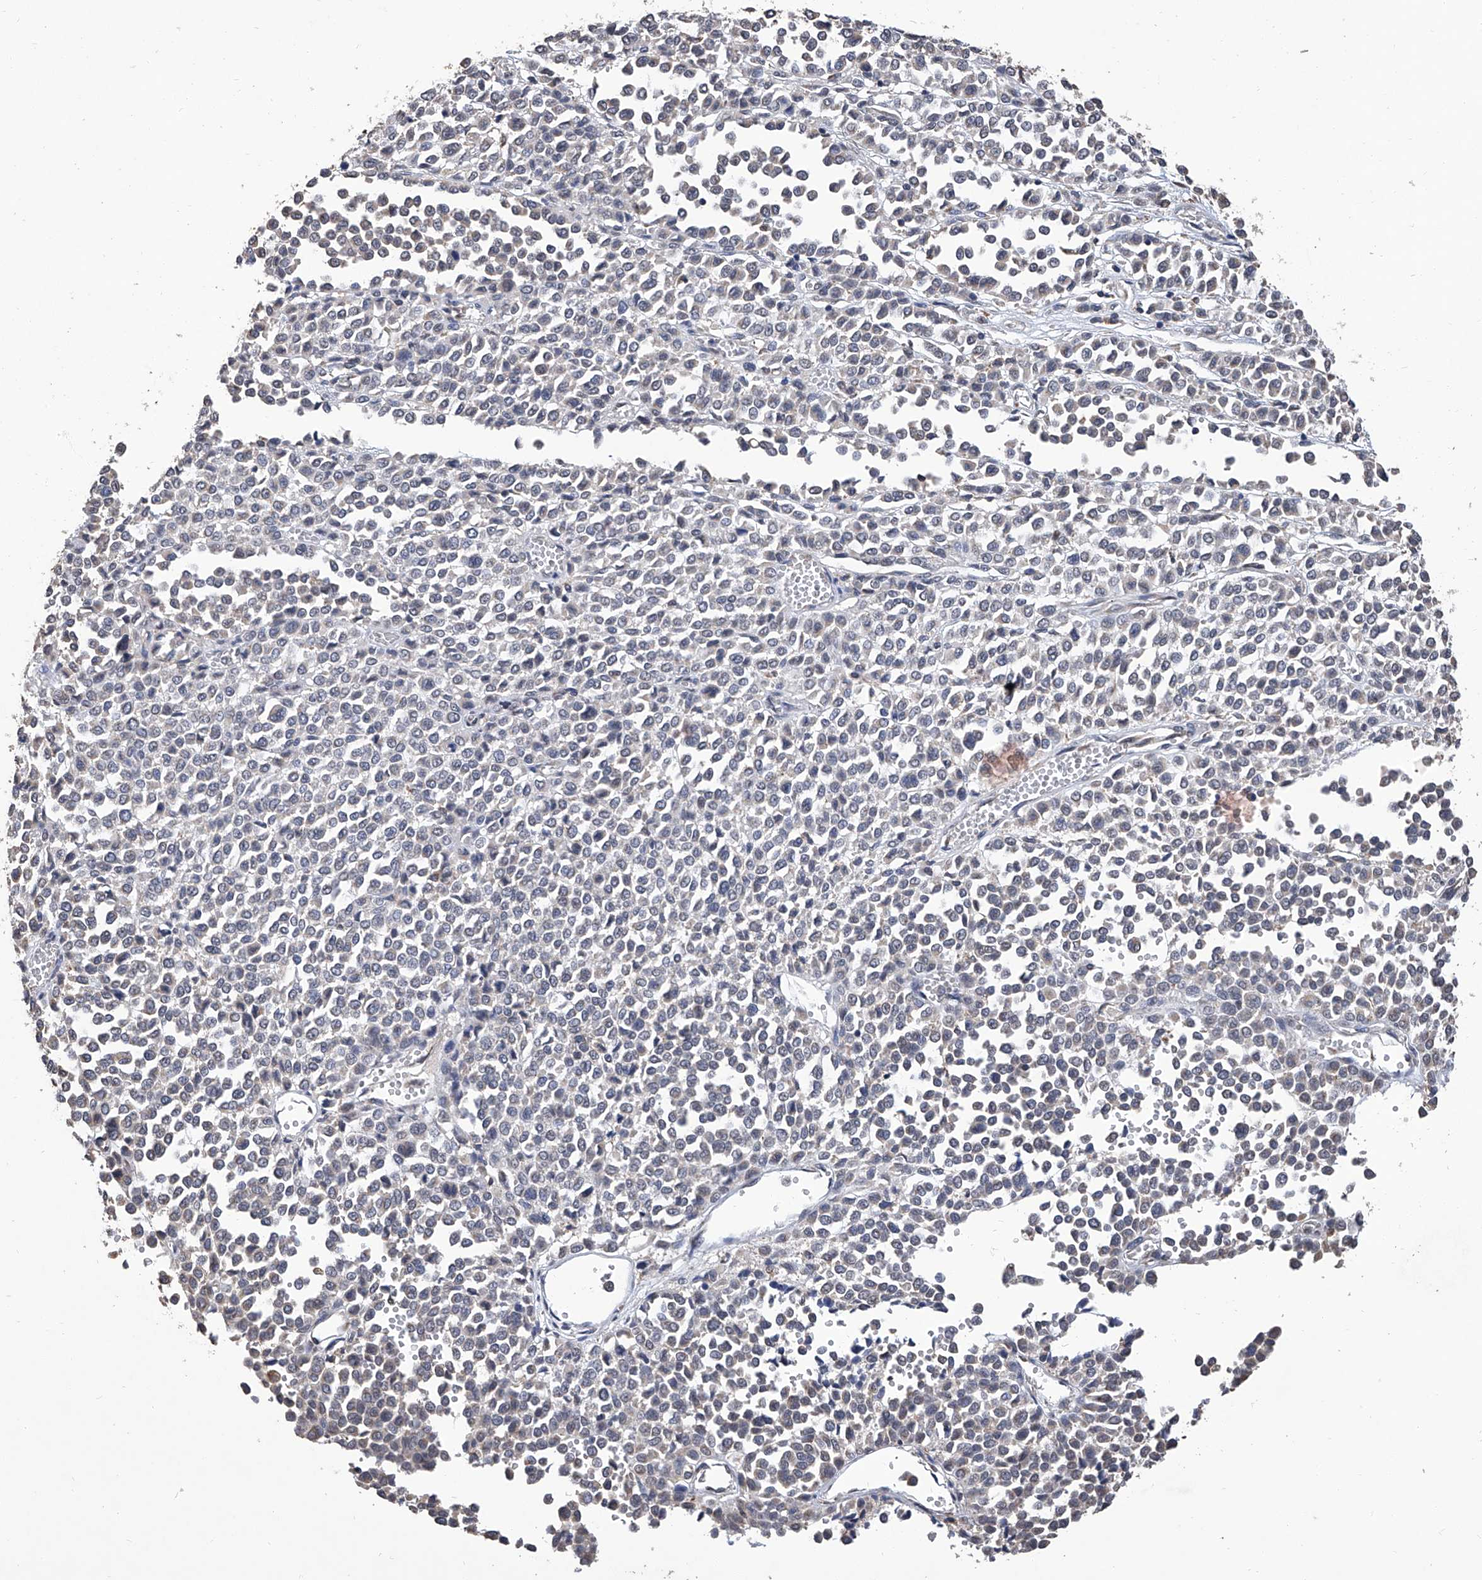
{"staining": {"intensity": "negative", "quantity": "none", "location": "none"}, "tissue": "melanoma", "cell_type": "Tumor cells", "image_type": "cancer", "snomed": [{"axis": "morphology", "description": "Malignant melanoma, Metastatic site"}, {"axis": "topography", "description": "Pancreas"}], "caption": "A histopathology image of malignant melanoma (metastatic site) stained for a protein exhibits no brown staining in tumor cells.", "gene": "GPT", "patient": {"sex": "female", "age": 30}}